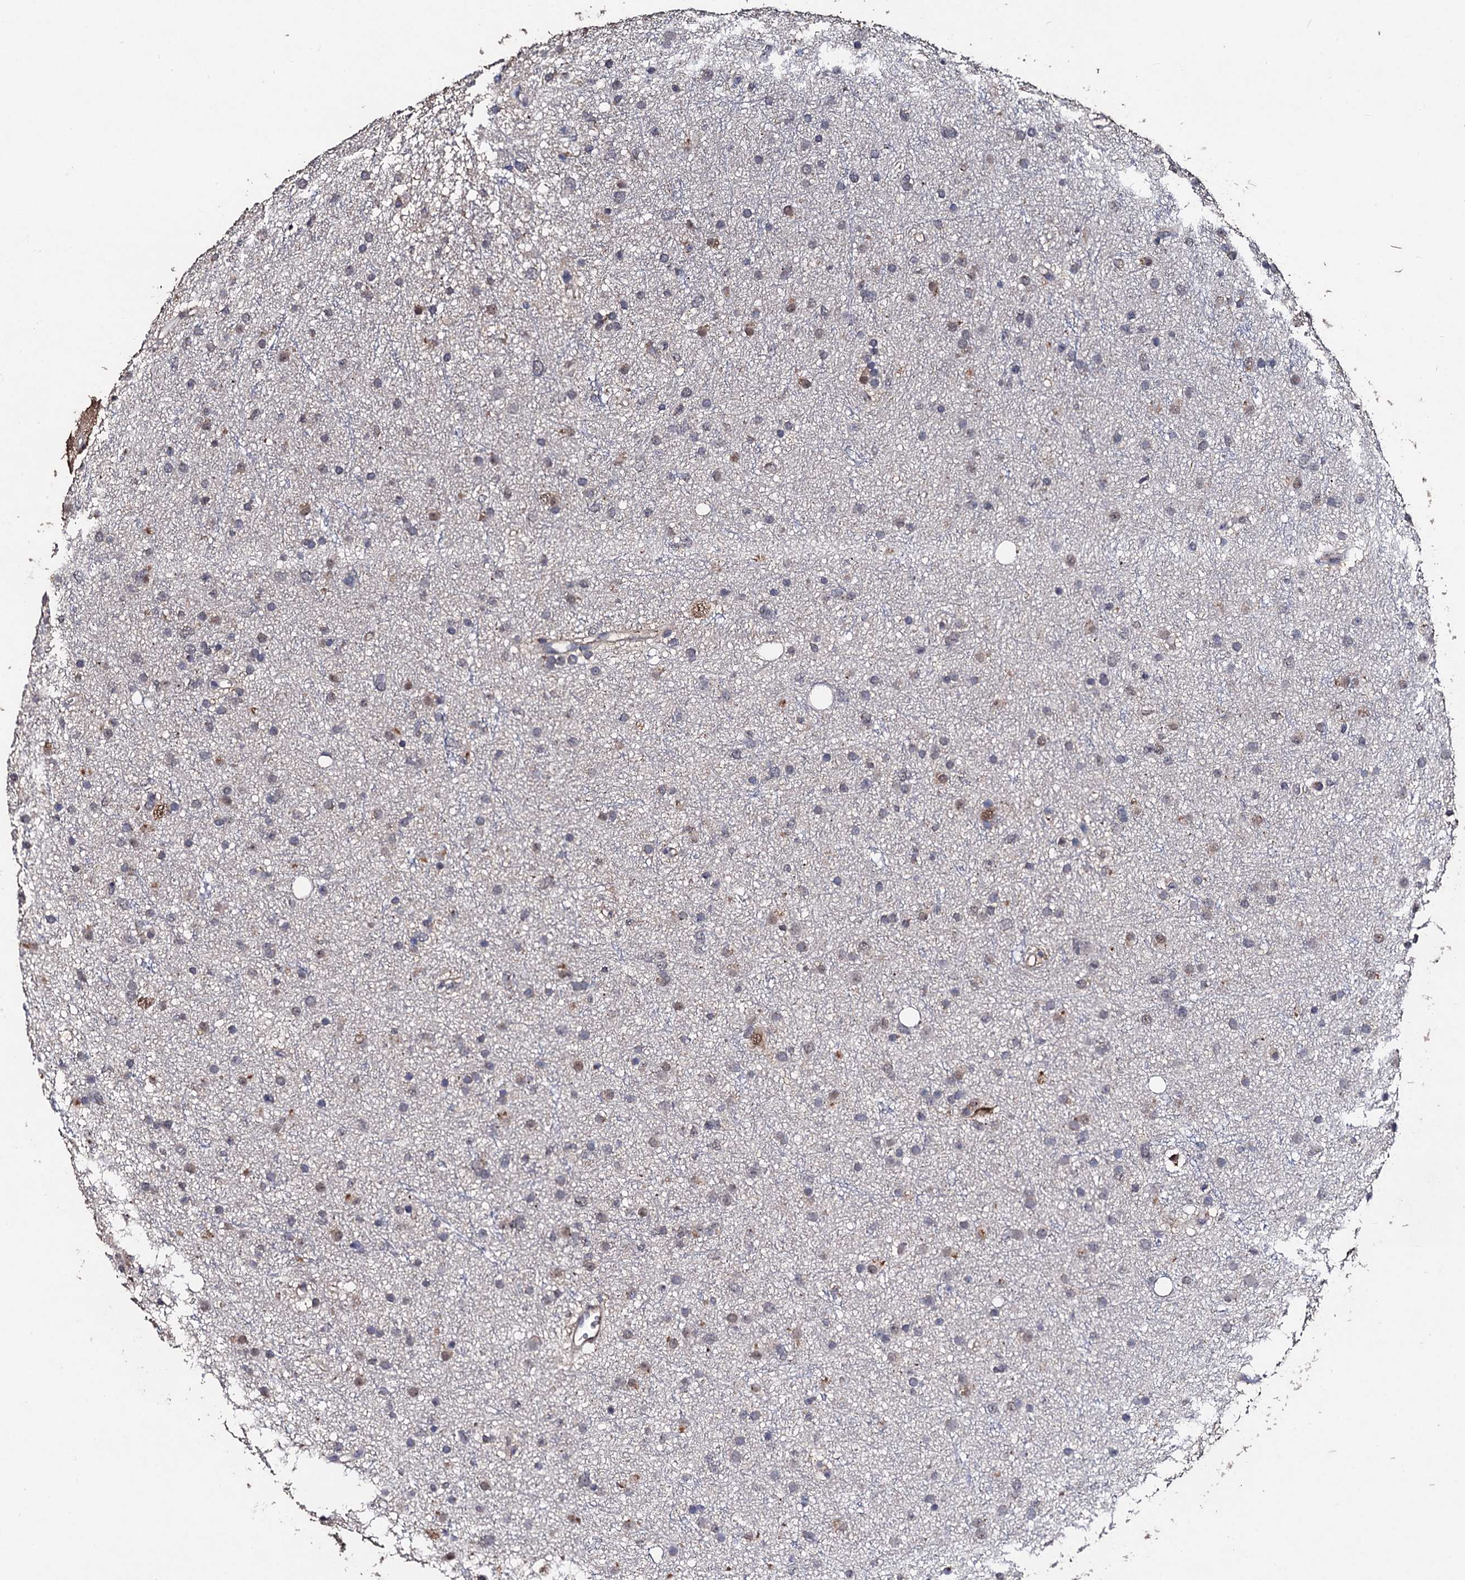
{"staining": {"intensity": "weak", "quantity": "25%-75%", "location": "cytoplasmic/membranous,nuclear"}, "tissue": "glioma", "cell_type": "Tumor cells", "image_type": "cancer", "snomed": [{"axis": "morphology", "description": "Glioma, malignant, Low grade"}, {"axis": "topography", "description": "Cerebral cortex"}], "caption": "Malignant glioma (low-grade) tissue demonstrates weak cytoplasmic/membranous and nuclear staining in approximately 25%-75% of tumor cells, visualized by immunohistochemistry. The staining was performed using DAB (3,3'-diaminobenzidine) to visualize the protein expression in brown, while the nuclei were stained in blue with hematoxylin (Magnification: 20x).", "gene": "PPTC7", "patient": {"sex": "female", "age": 39}}